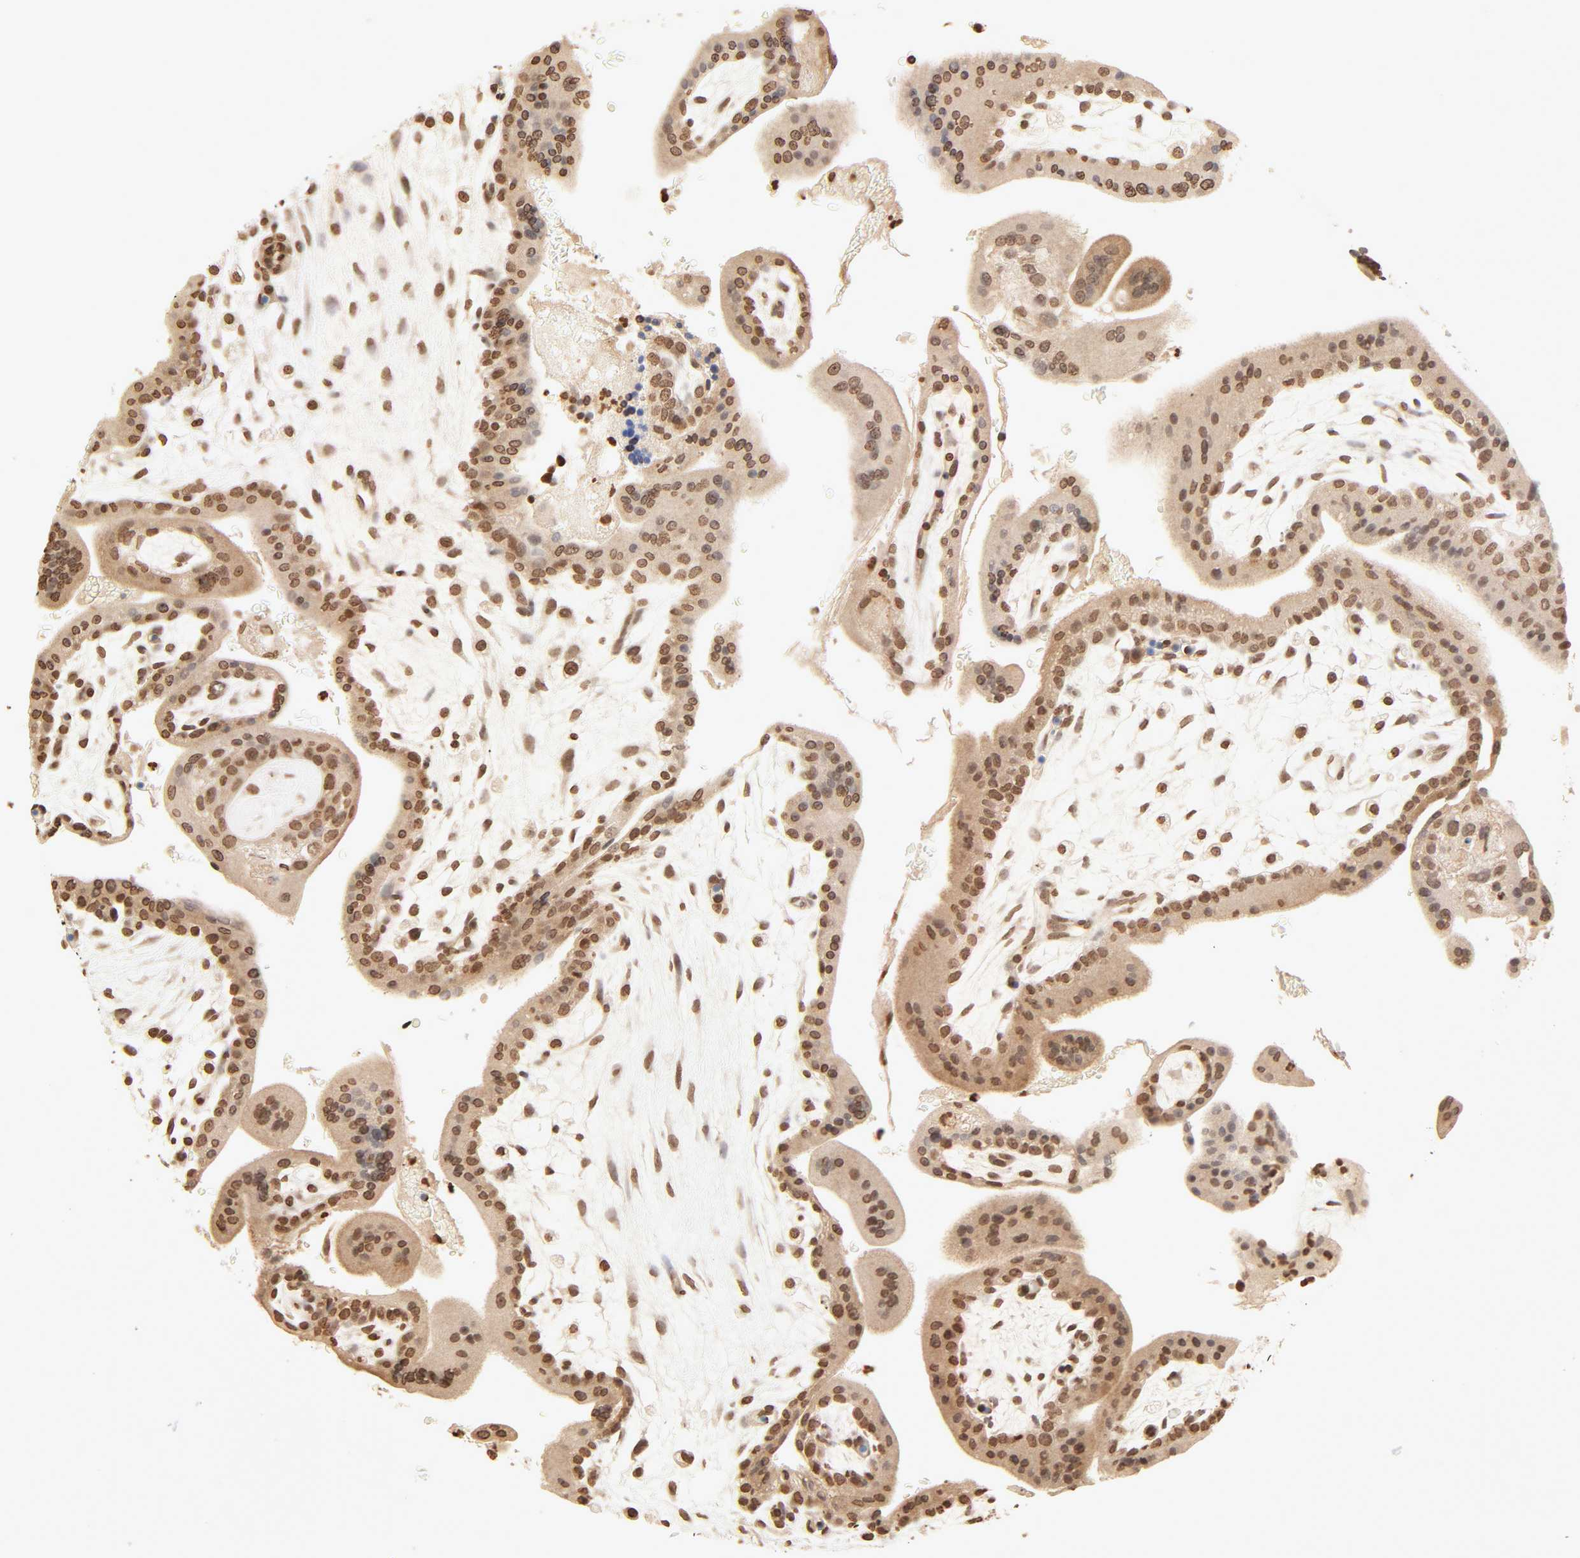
{"staining": {"intensity": "strong", "quantity": ">75%", "location": "cytoplasmic/membranous,nuclear"}, "tissue": "placenta", "cell_type": "Decidual cells", "image_type": "normal", "snomed": [{"axis": "morphology", "description": "Normal tissue, NOS"}, {"axis": "topography", "description": "Placenta"}], "caption": "Immunohistochemical staining of benign human placenta demonstrates >75% levels of strong cytoplasmic/membranous,nuclear protein staining in approximately >75% of decidual cells. The protein is shown in brown color, while the nuclei are stained blue.", "gene": "TBL1X", "patient": {"sex": "female", "age": 35}}